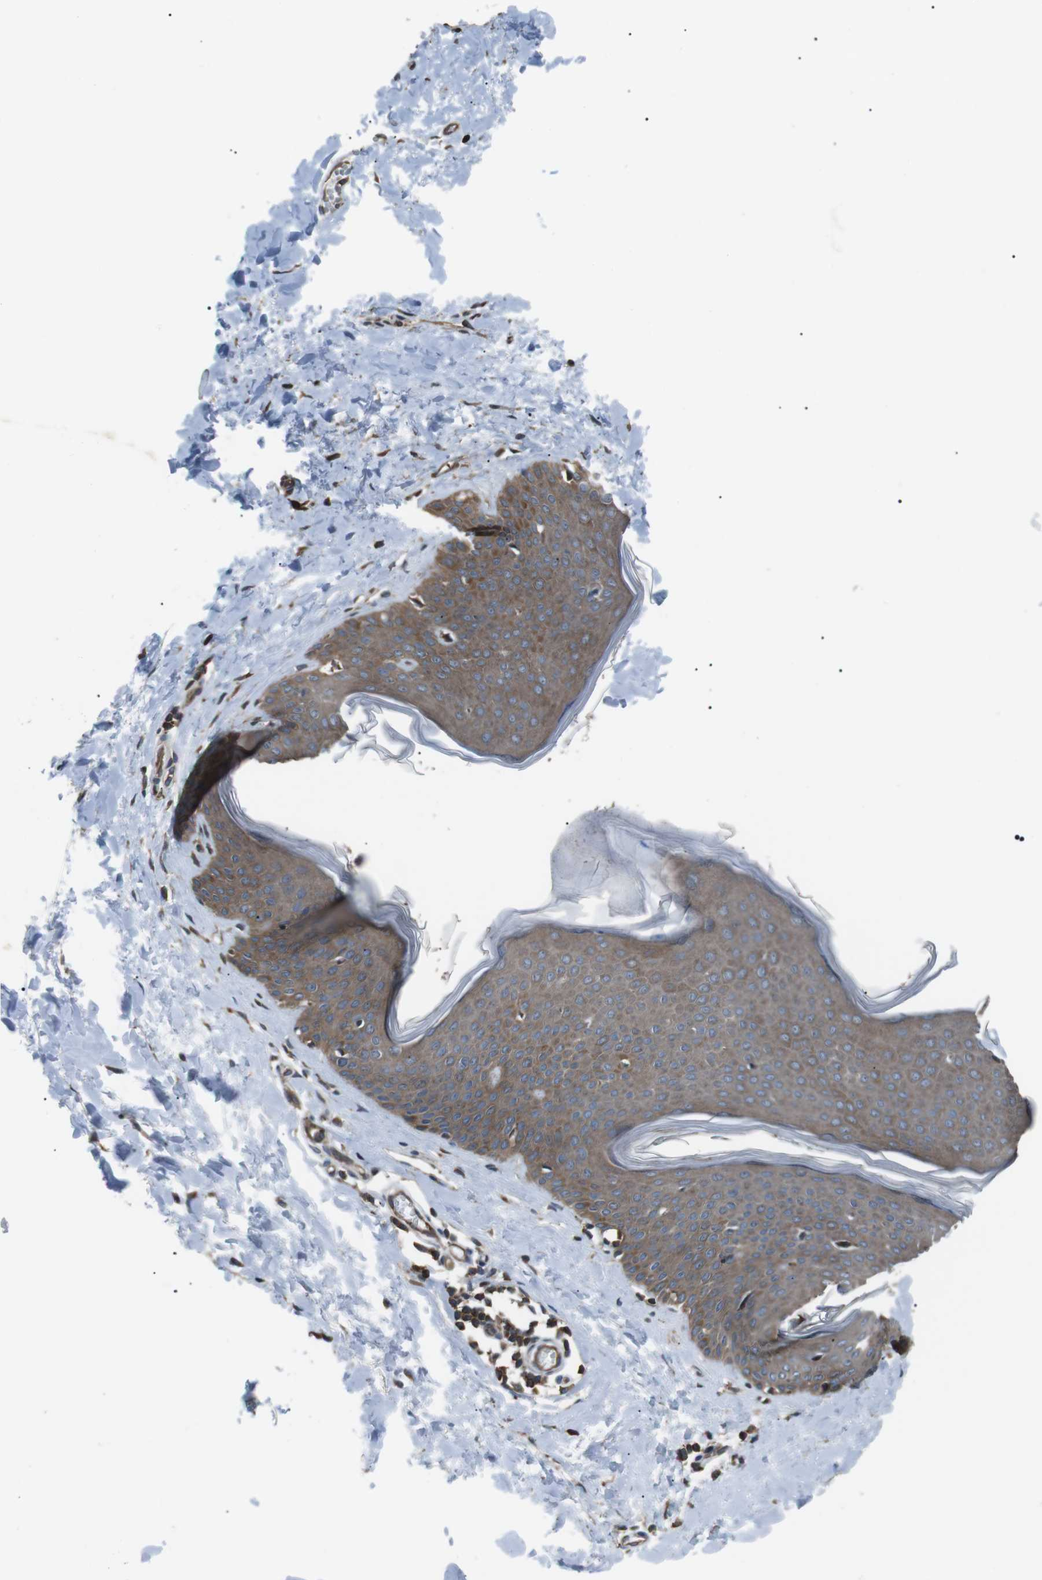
{"staining": {"intensity": "moderate", "quantity": ">75%", "location": "cytoplasmic/membranous"}, "tissue": "skin", "cell_type": "Fibroblasts", "image_type": "normal", "snomed": [{"axis": "morphology", "description": "Normal tissue, NOS"}, {"axis": "topography", "description": "Skin"}], "caption": "Immunohistochemistry (IHC) image of normal skin: skin stained using IHC displays medium levels of moderate protein expression localized specifically in the cytoplasmic/membranous of fibroblasts, appearing as a cytoplasmic/membranous brown color.", "gene": "GPR161", "patient": {"sex": "female", "age": 17}}